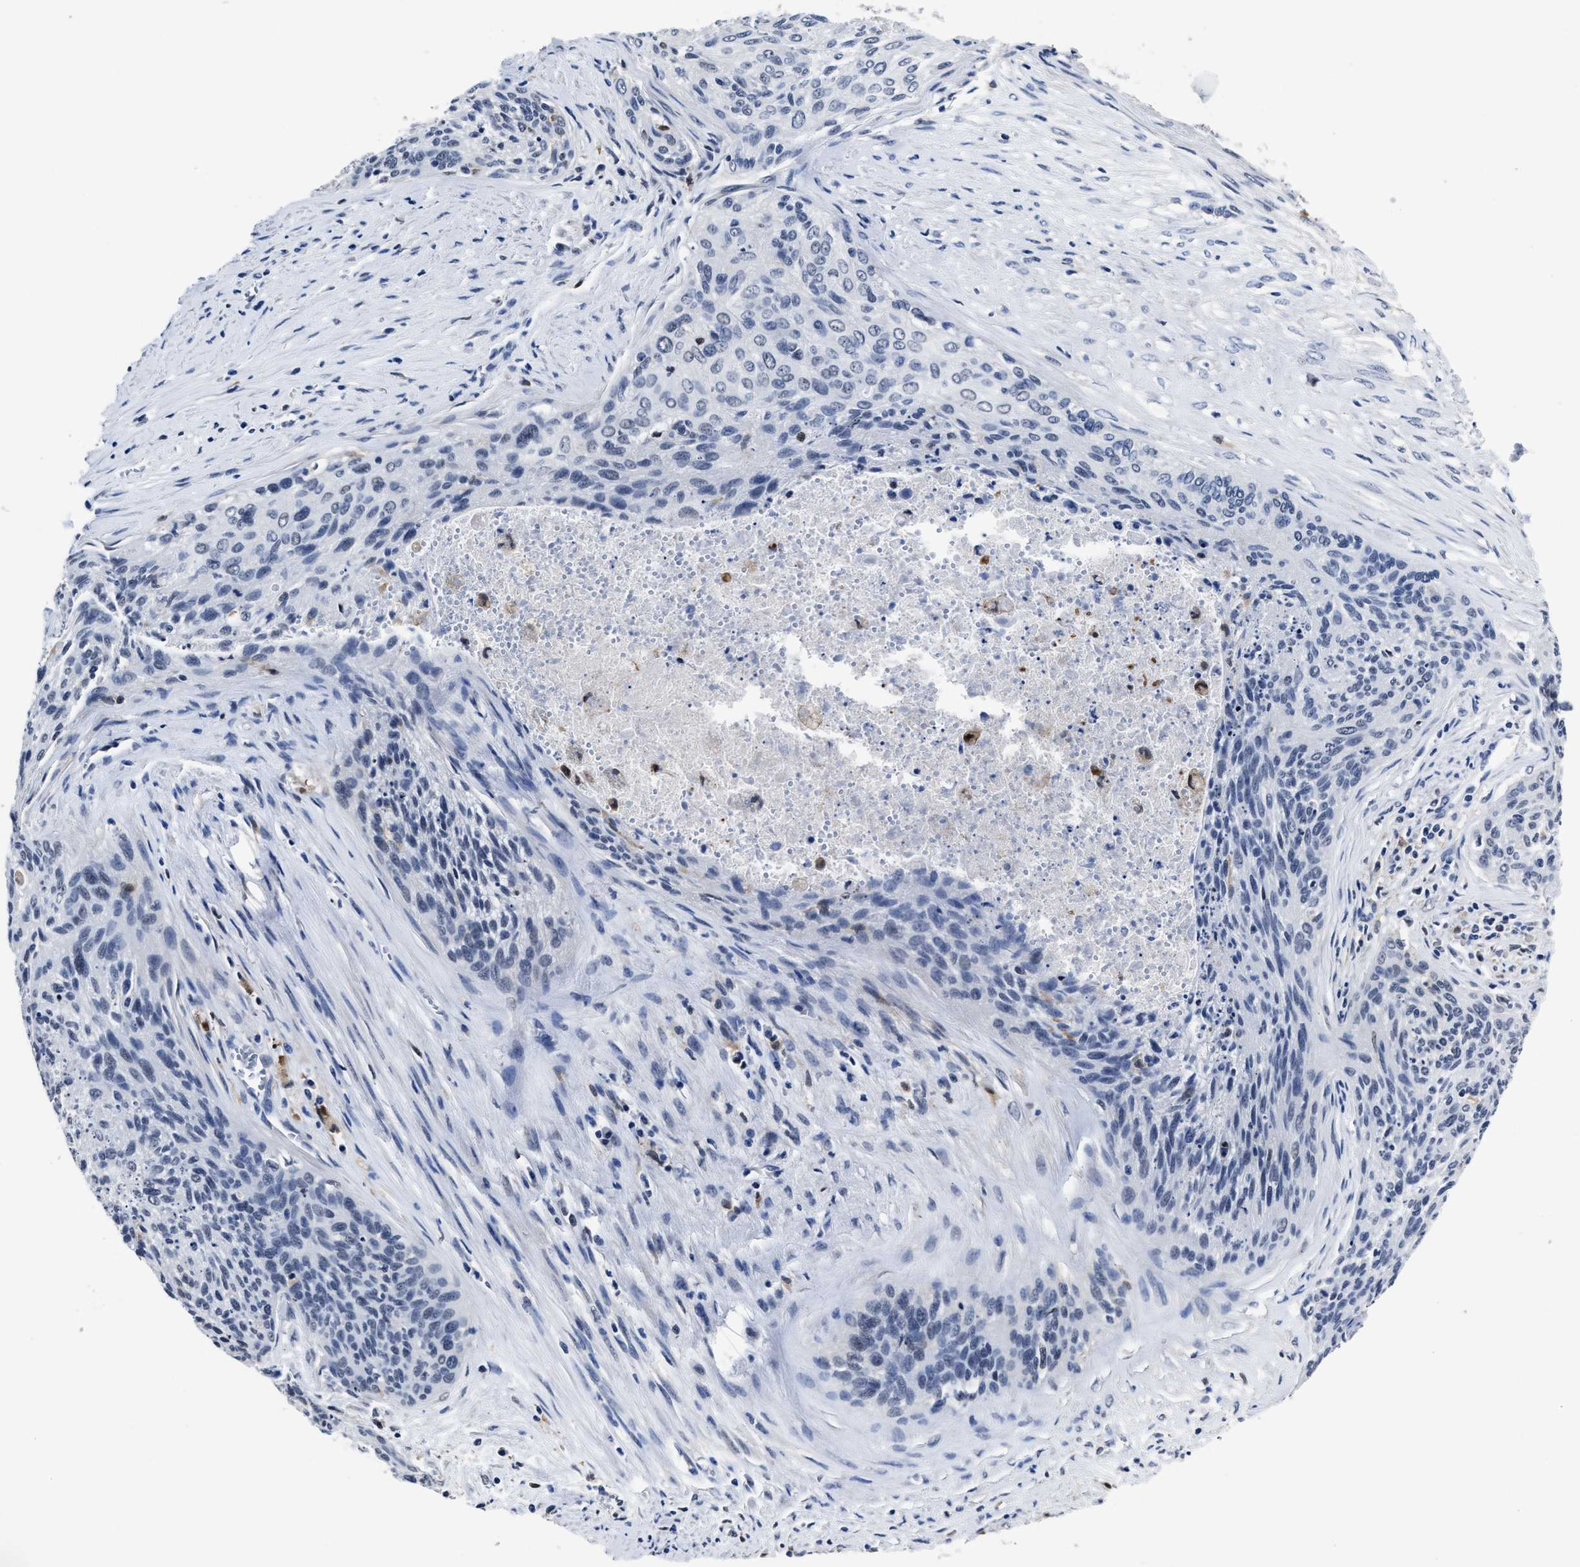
{"staining": {"intensity": "negative", "quantity": "none", "location": "none"}, "tissue": "cervical cancer", "cell_type": "Tumor cells", "image_type": "cancer", "snomed": [{"axis": "morphology", "description": "Squamous cell carcinoma, NOS"}, {"axis": "topography", "description": "Cervix"}], "caption": "Immunohistochemistry of cervical cancer (squamous cell carcinoma) shows no expression in tumor cells. Nuclei are stained in blue.", "gene": "PRPF4B", "patient": {"sex": "female", "age": 55}}